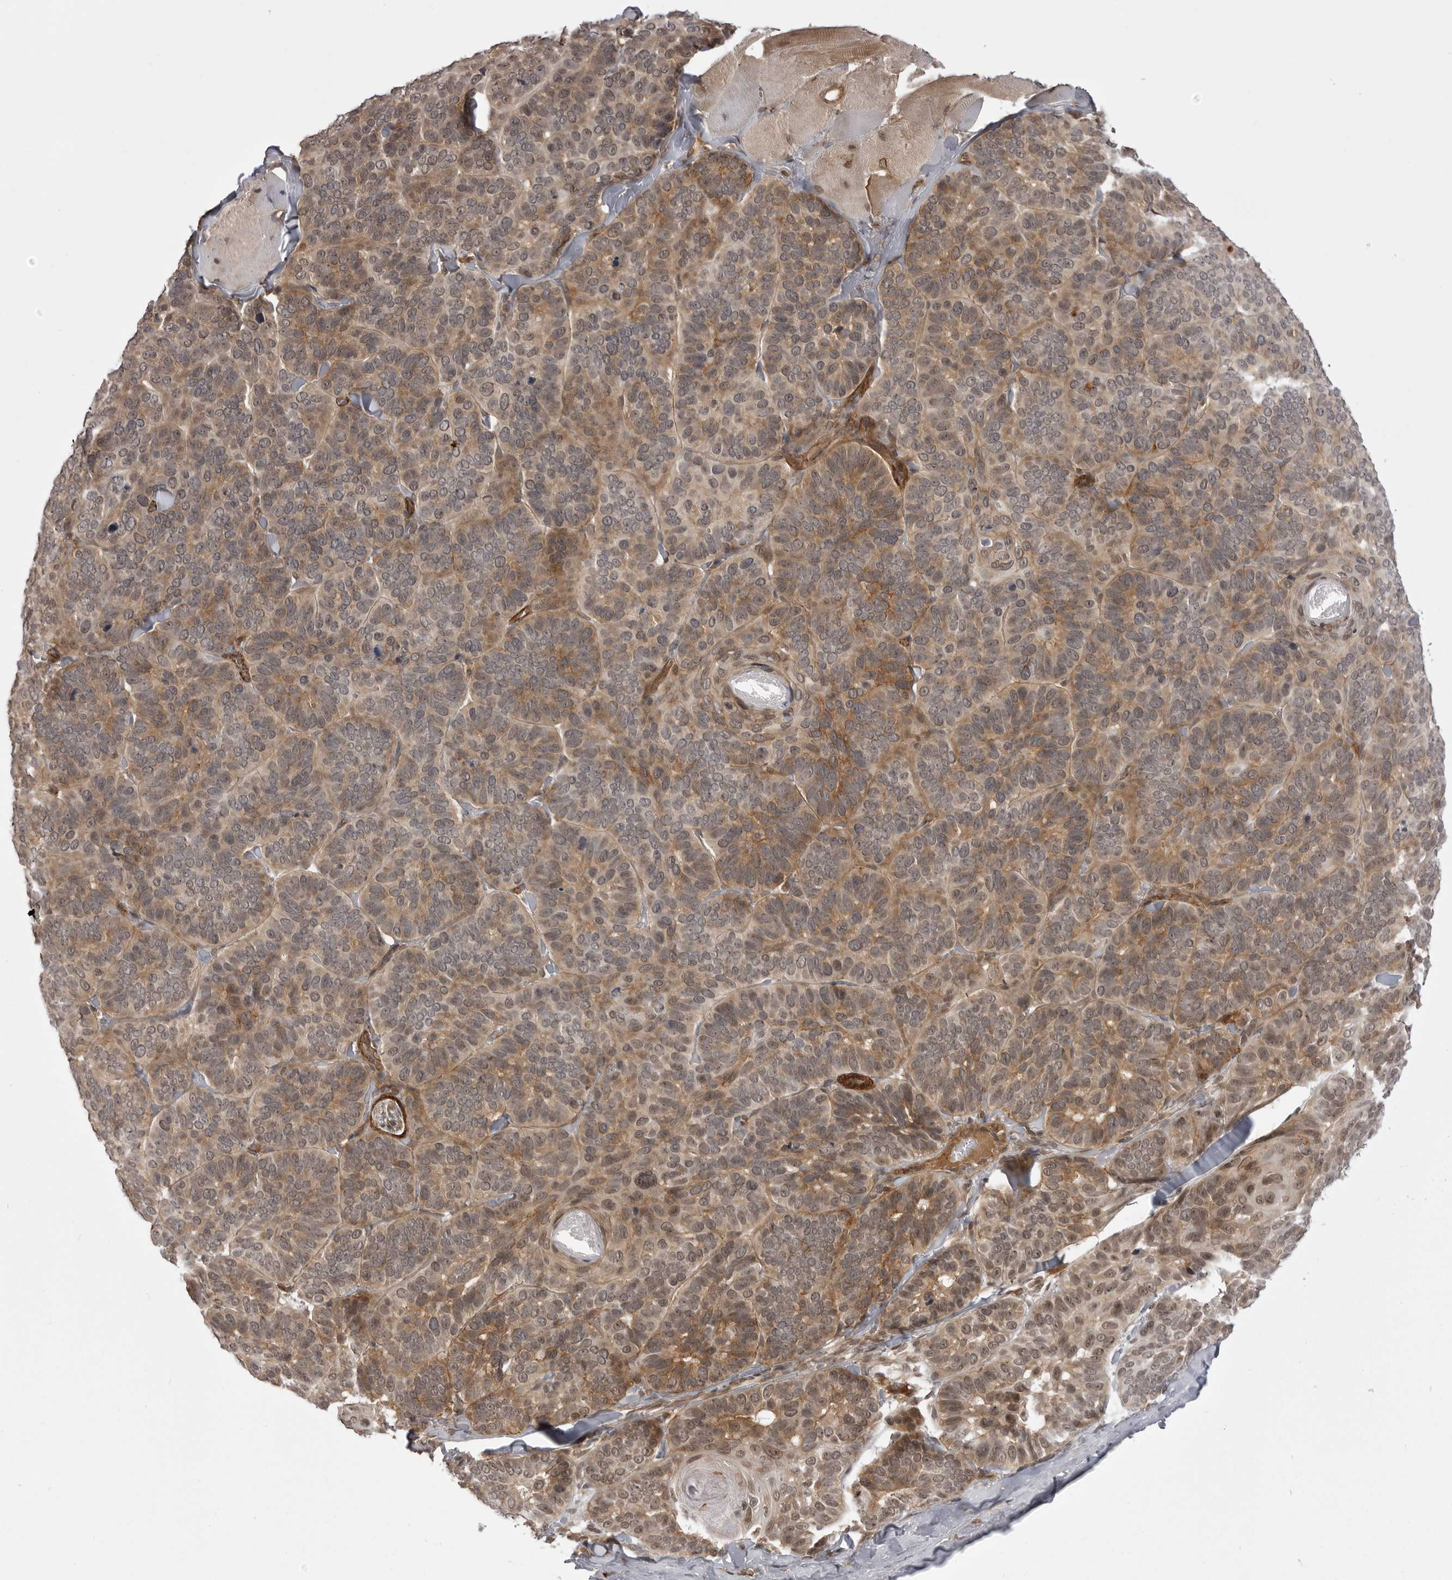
{"staining": {"intensity": "moderate", "quantity": "25%-75%", "location": "cytoplasmic/membranous"}, "tissue": "skin cancer", "cell_type": "Tumor cells", "image_type": "cancer", "snomed": [{"axis": "morphology", "description": "Basal cell carcinoma"}, {"axis": "topography", "description": "Skin"}], "caption": "Approximately 25%-75% of tumor cells in skin basal cell carcinoma demonstrate moderate cytoplasmic/membranous protein staining as visualized by brown immunohistochemical staining.", "gene": "SORBS1", "patient": {"sex": "male", "age": 62}}